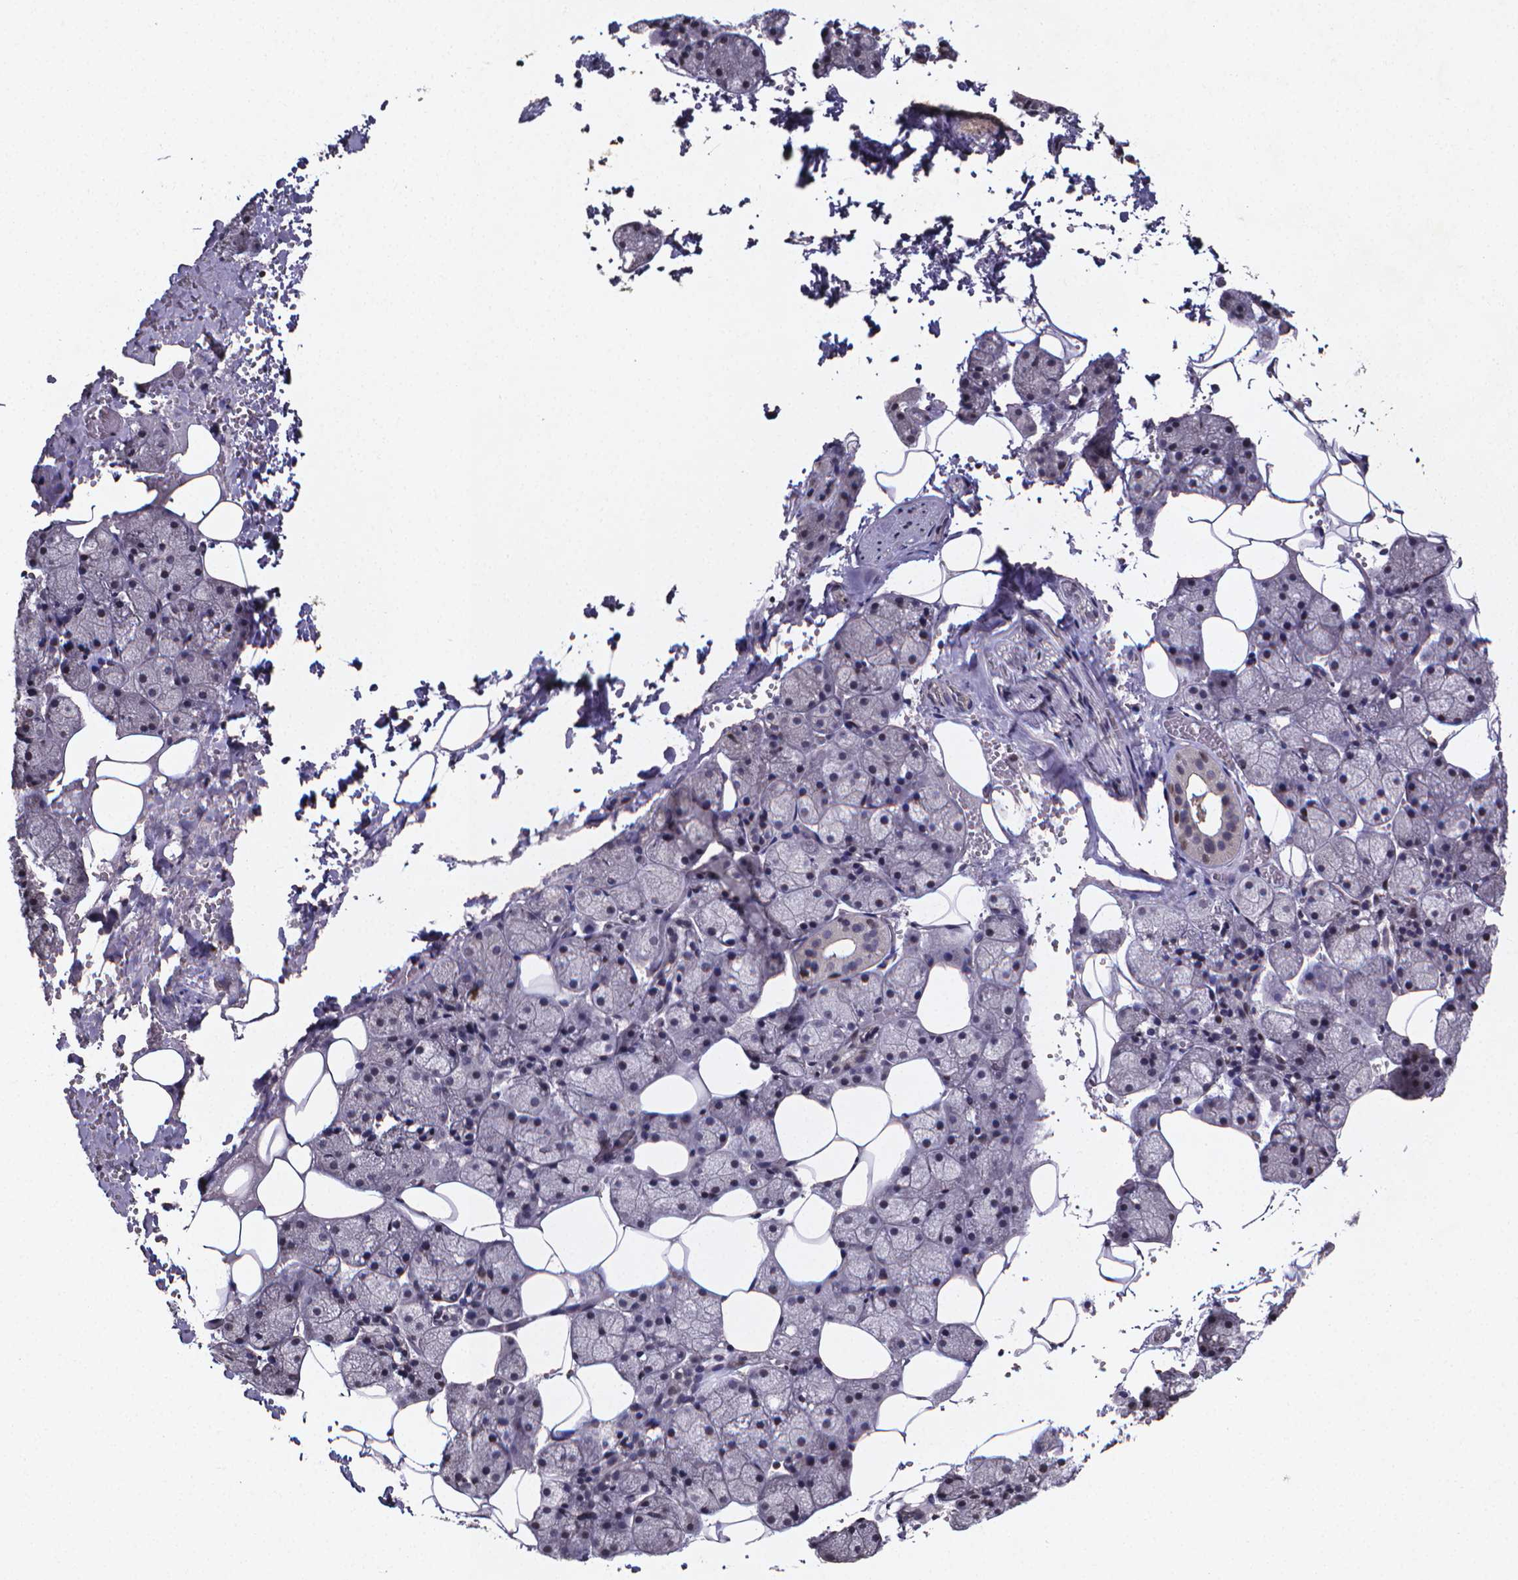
{"staining": {"intensity": "moderate", "quantity": "<25%", "location": "nuclear"}, "tissue": "salivary gland", "cell_type": "Glandular cells", "image_type": "normal", "snomed": [{"axis": "morphology", "description": "Normal tissue, NOS"}, {"axis": "topography", "description": "Salivary gland"}], "caption": "Glandular cells exhibit low levels of moderate nuclear staining in about <25% of cells in normal human salivary gland.", "gene": "TP73", "patient": {"sex": "male", "age": 38}}